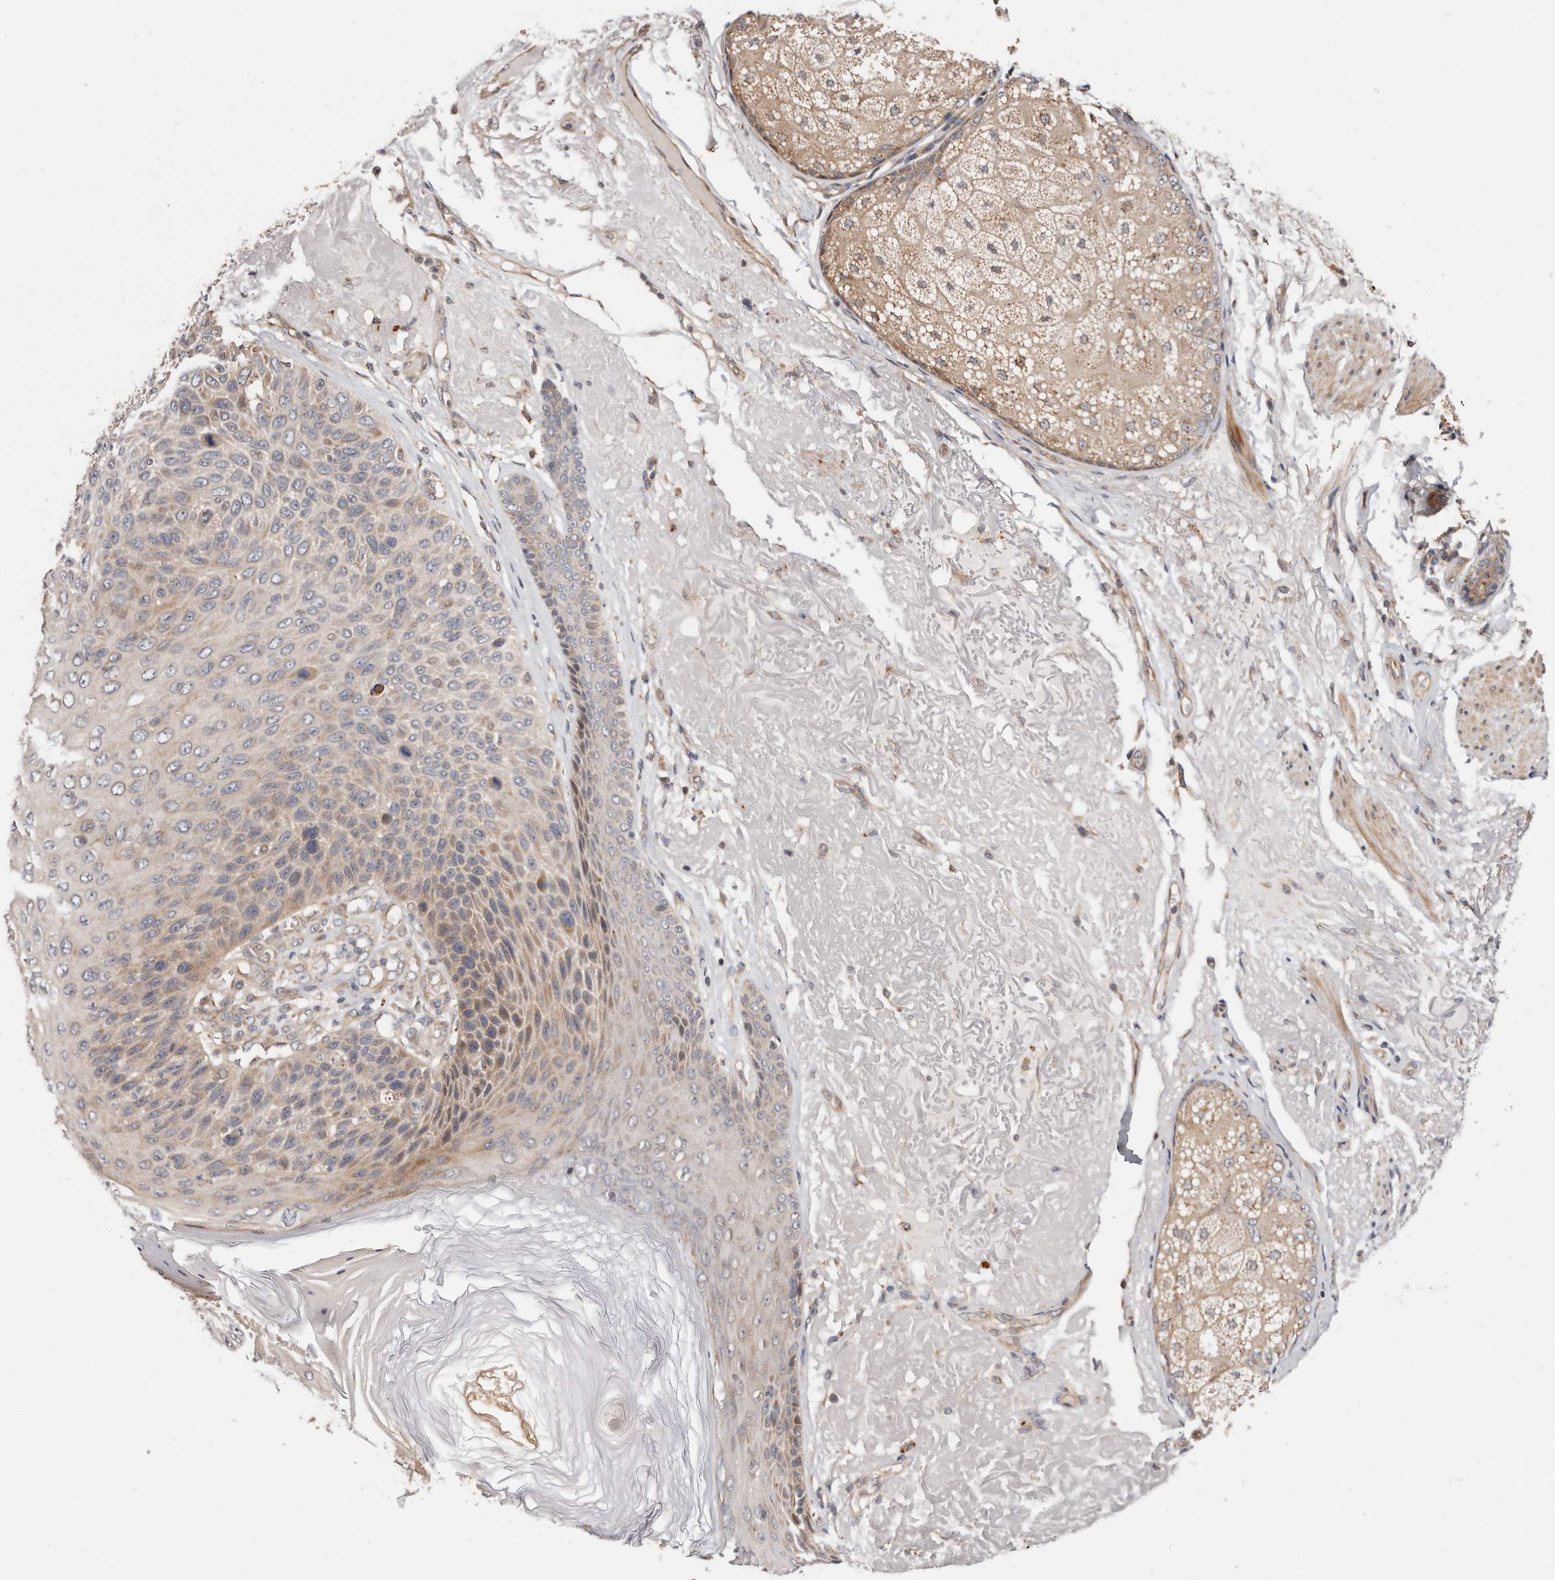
{"staining": {"intensity": "weak", "quantity": "25%-75%", "location": "cytoplasmic/membranous"}, "tissue": "skin cancer", "cell_type": "Tumor cells", "image_type": "cancer", "snomed": [{"axis": "morphology", "description": "Squamous cell carcinoma, NOS"}, {"axis": "topography", "description": "Skin"}], "caption": "Skin cancer (squamous cell carcinoma) tissue shows weak cytoplasmic/membranous expression in approximately 25%-75% of tumor cells, visualized by immunohistochemistry.", "gene": "USP33", "patient": {"sex": "female", "age": 88}}